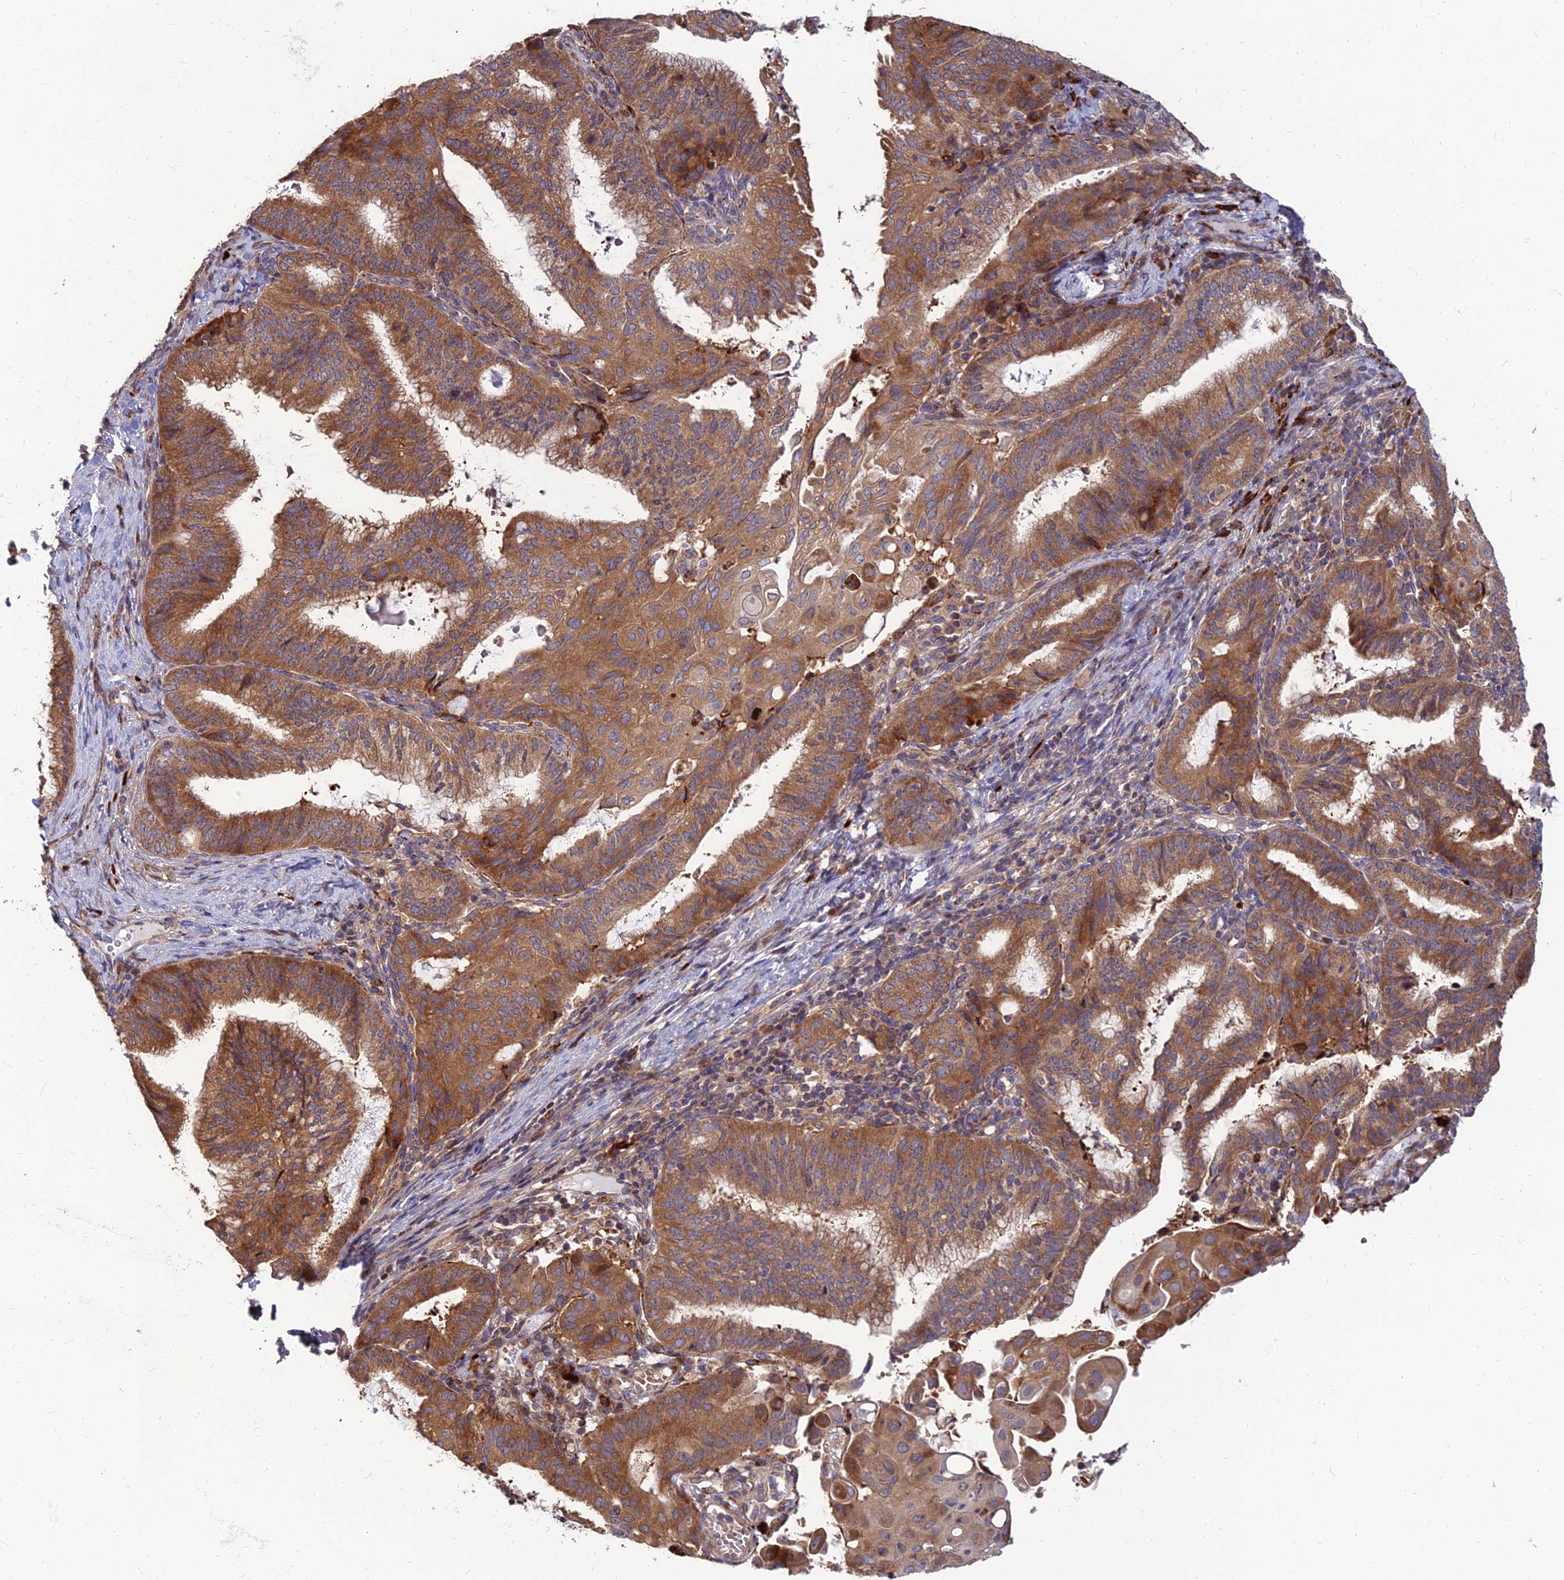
{"staining": {"intensity": "strong", "quantity": ">75%", "location": "cytoplasmic/membranous"}, "tissue": "endometrial cancer", "cell_type": "Tumor cells", "image_type": "cancer", "snomed": [{"axis": "morphology", "description": "Adenocarcinoma, NOS"}, {"axis": "topography", "description": "Endometrium"}], "caption": "The photomicrograph exhibits staining of endometrial adenocarcinoma, revealing strong cytoplasmic/membranous protein expression (brown color) within tumor cells. The protein is shown in brown color, while the nuclei are stained blue.", "gene": "CCT6B", "patient": {"sex": "female", "age": 49}}